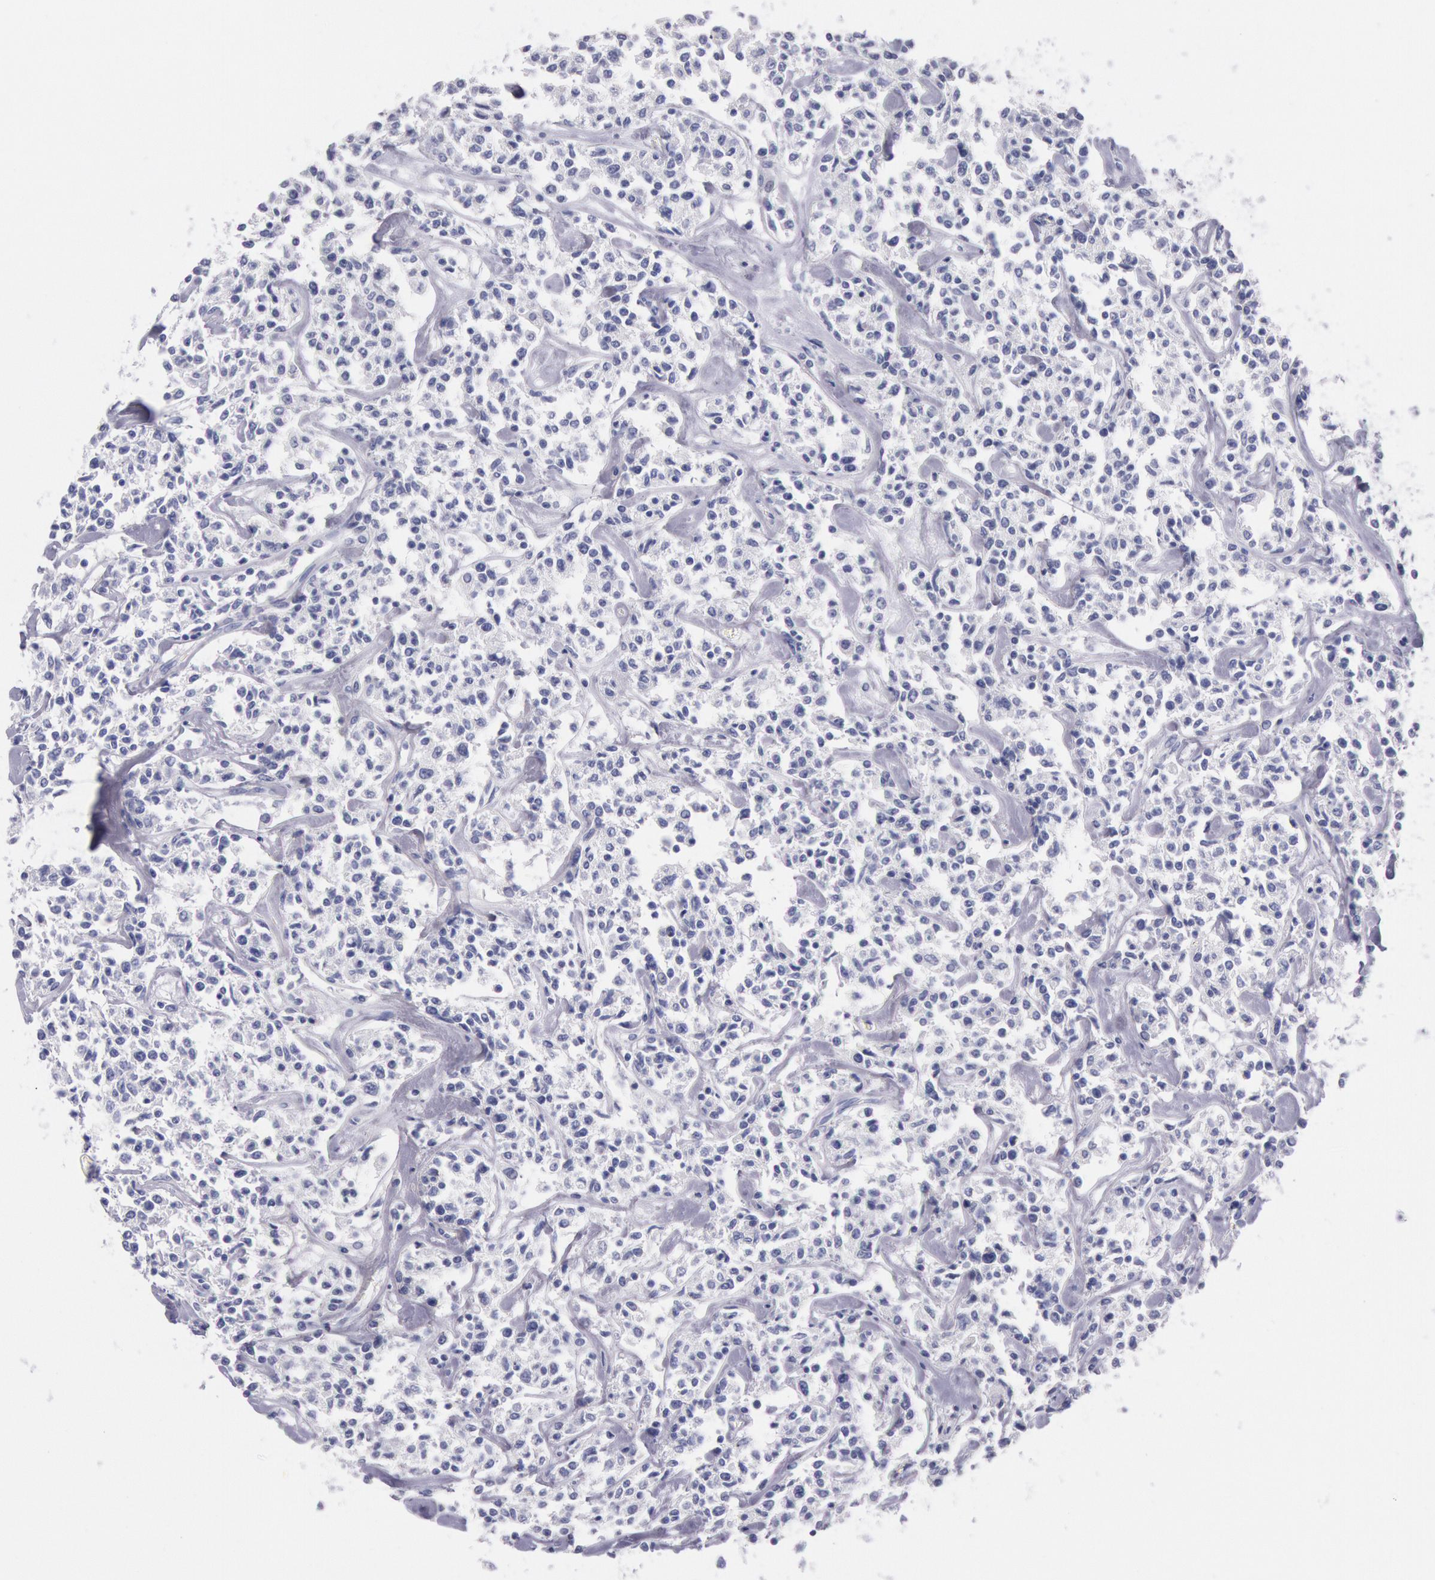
{"staining": {"intensity": "negative", "quantity": "none", "location": "none"}, "tissue": "lymphoma", "cell_type": "Tumor cells", "image_type": "cancer", "snomed": [{"axis": "morphology", "description": "Malignant lymphoma, non-Hodgkin's type, Low grade"}, {"axis": "topography", "description": "Small intestine"}], "caption": "Lymphoma stained for a protein using IHC displays no staining tumor cells.", "gene": "EGFR", "patient": {"sex": "female", "age": 59}}